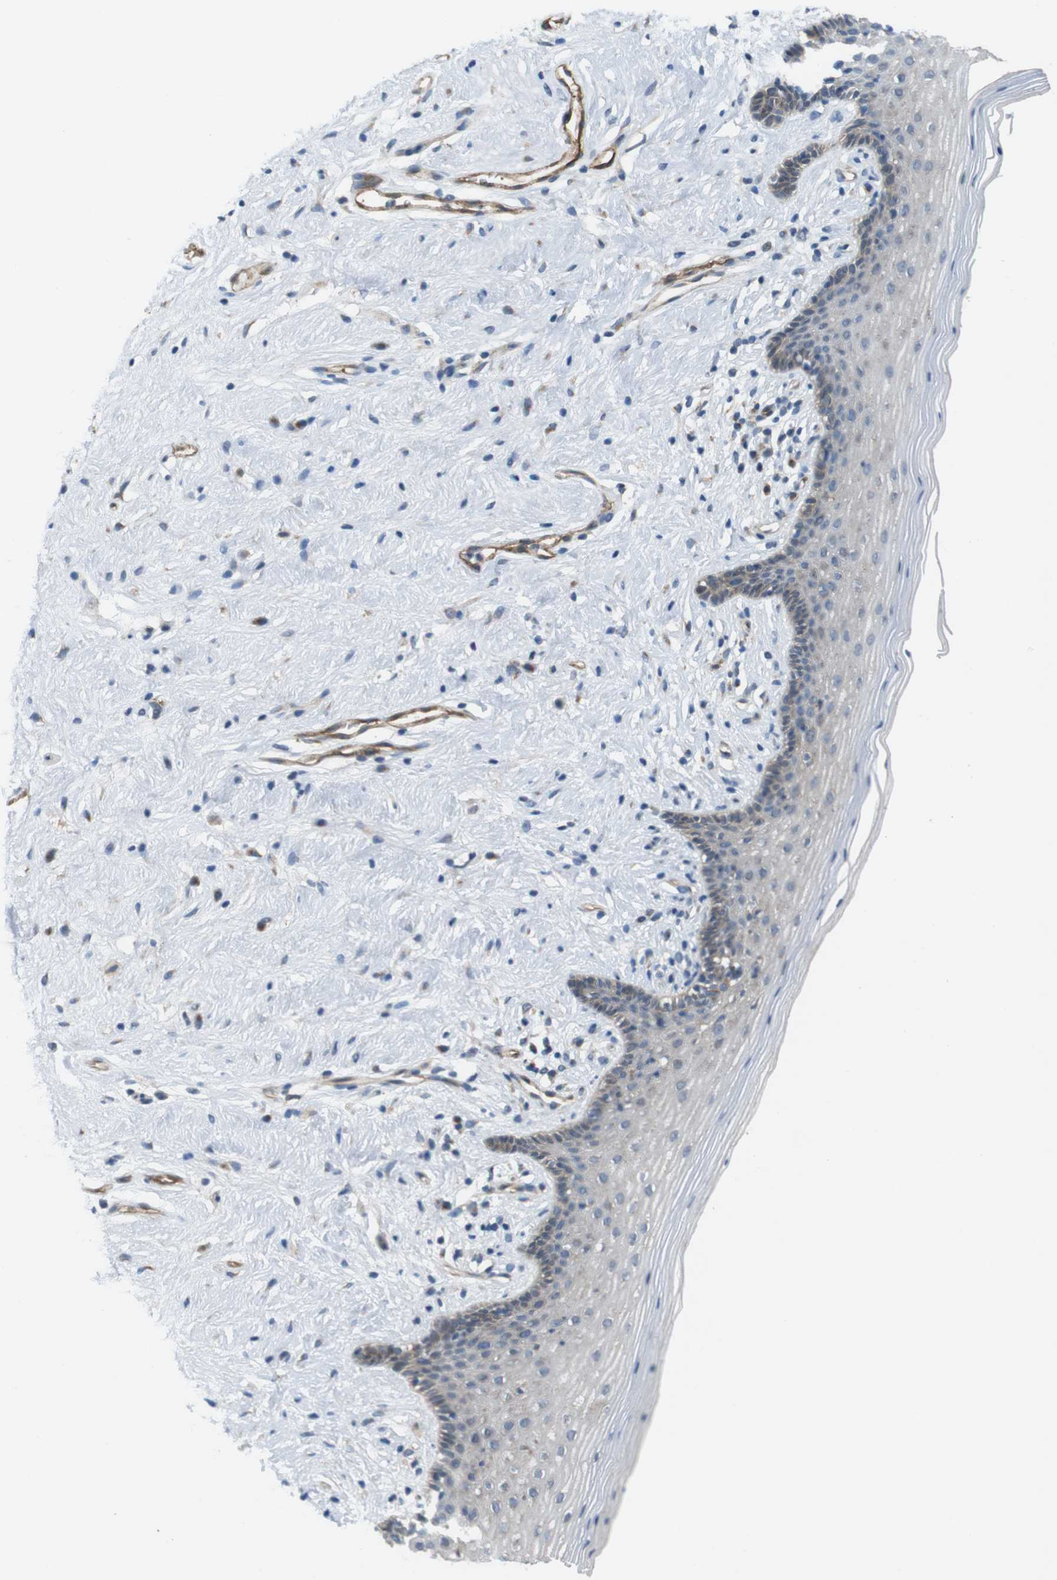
{"staining": {"intensity": "weak", "quantity": "<25%", "location": "cytoplasmic/membranous"}, "tissue": "vagina", "cell_type": "Squamous epithelial cells", "image_type": "normal", "snomed": [{"axis": "morphology", "description": "Normal tissue, NOS"}, {"axis": "topography", "description": "Vagina"}], "caption": "DAB immunohistochemical staining of unremarkable vagina shows no significant expression in squamous epithelial cells.", "gene": "BVES", "patient": {"sex": "female", "age": 44}}